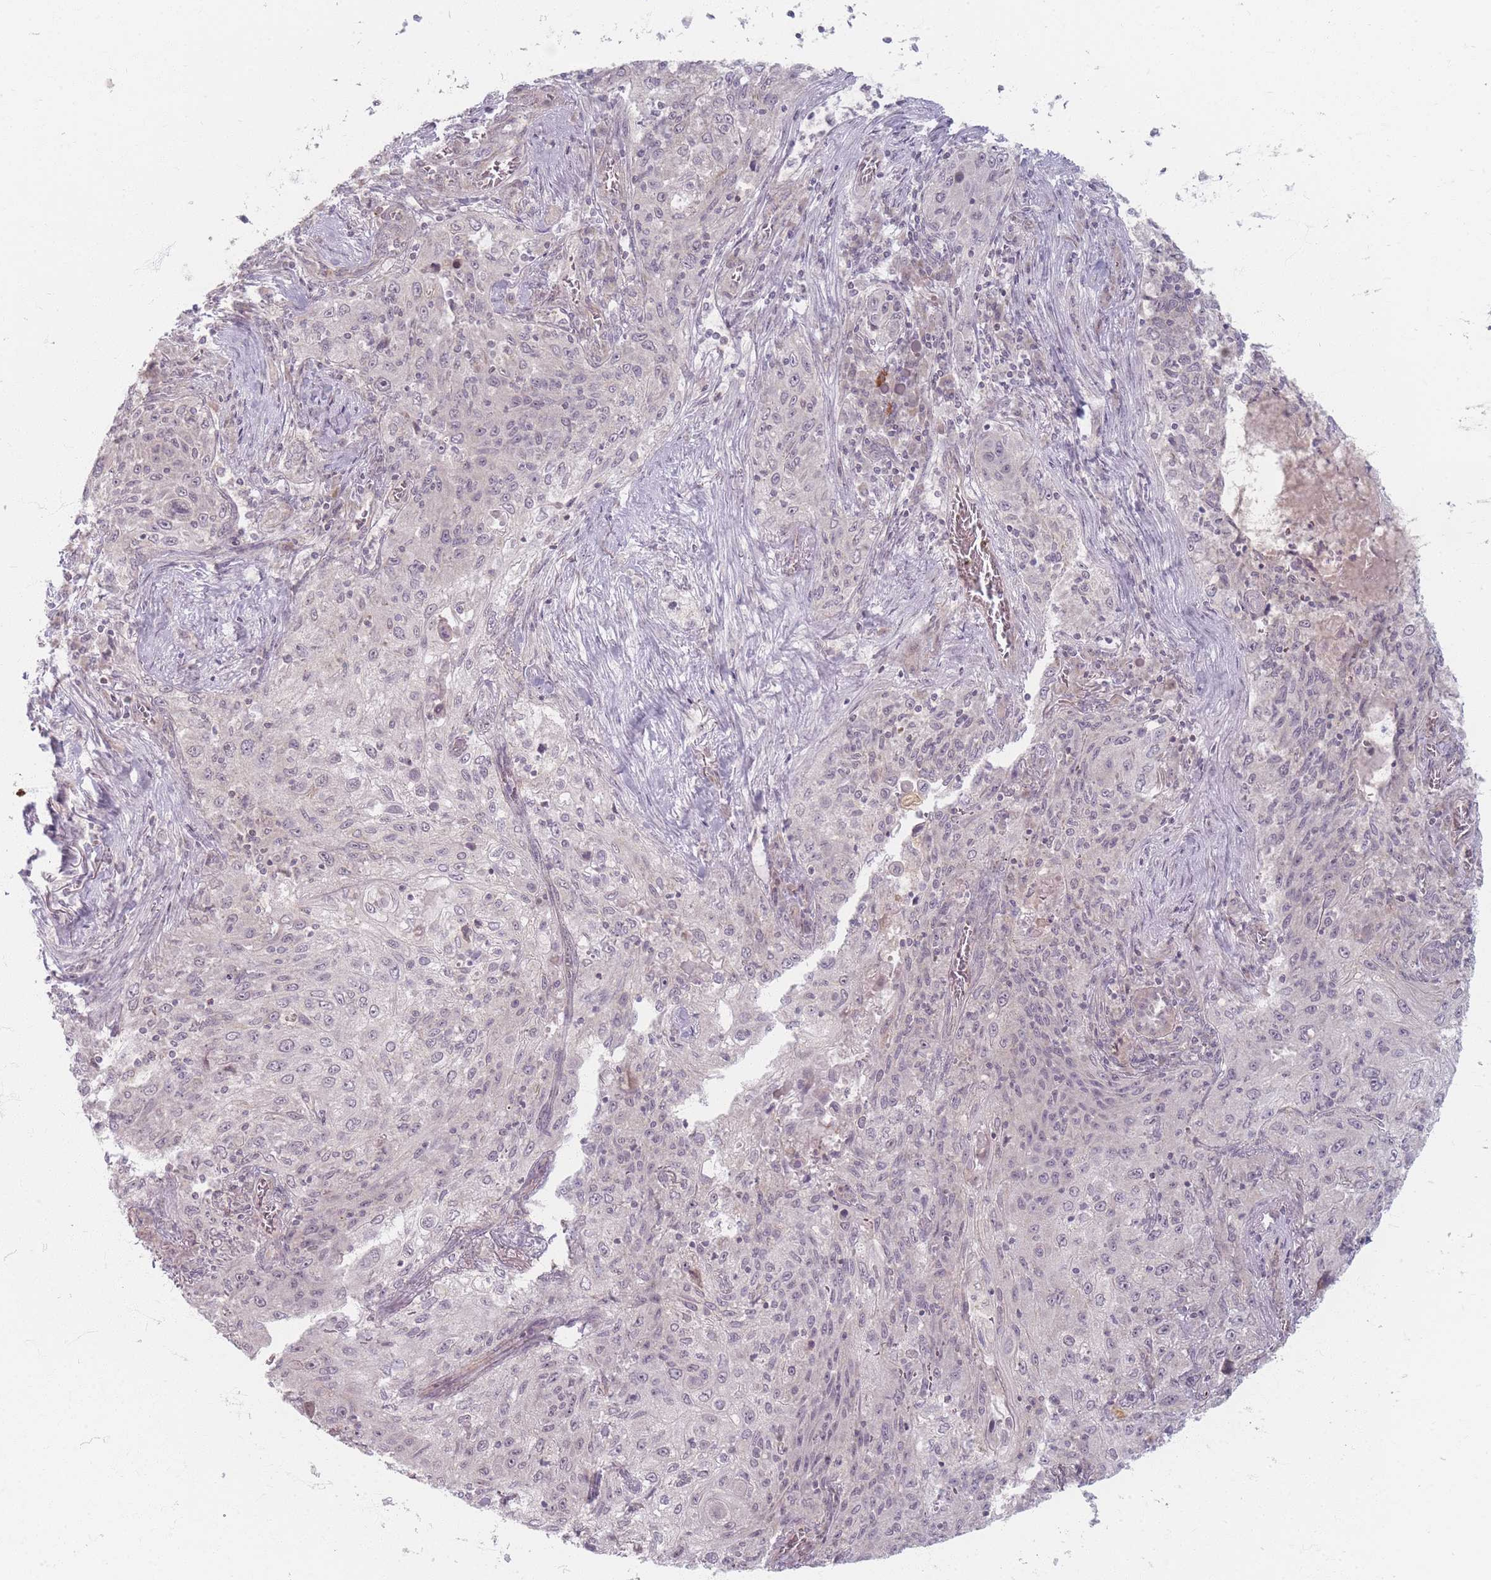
{"staining": {"intensity": "negative", "quantity": "none", "location": "none"}, "tissue": "lung cancer", "cell_type": "Tumor cells", "image_type": "cancer", "snomed": [{"axis": "morphology", "description": "Squamous cell carcinoma, NOS"}, {"axis": "topography", "description": "Lung"}], "caption": "This is an immunohistochemistry (IHC) photomicrograph of lung cancer (squamous cell carcinoma). There is no expression in tumor cells.", "gene": "GABRA6", "patient": {"sex": "female", "age": 69}}